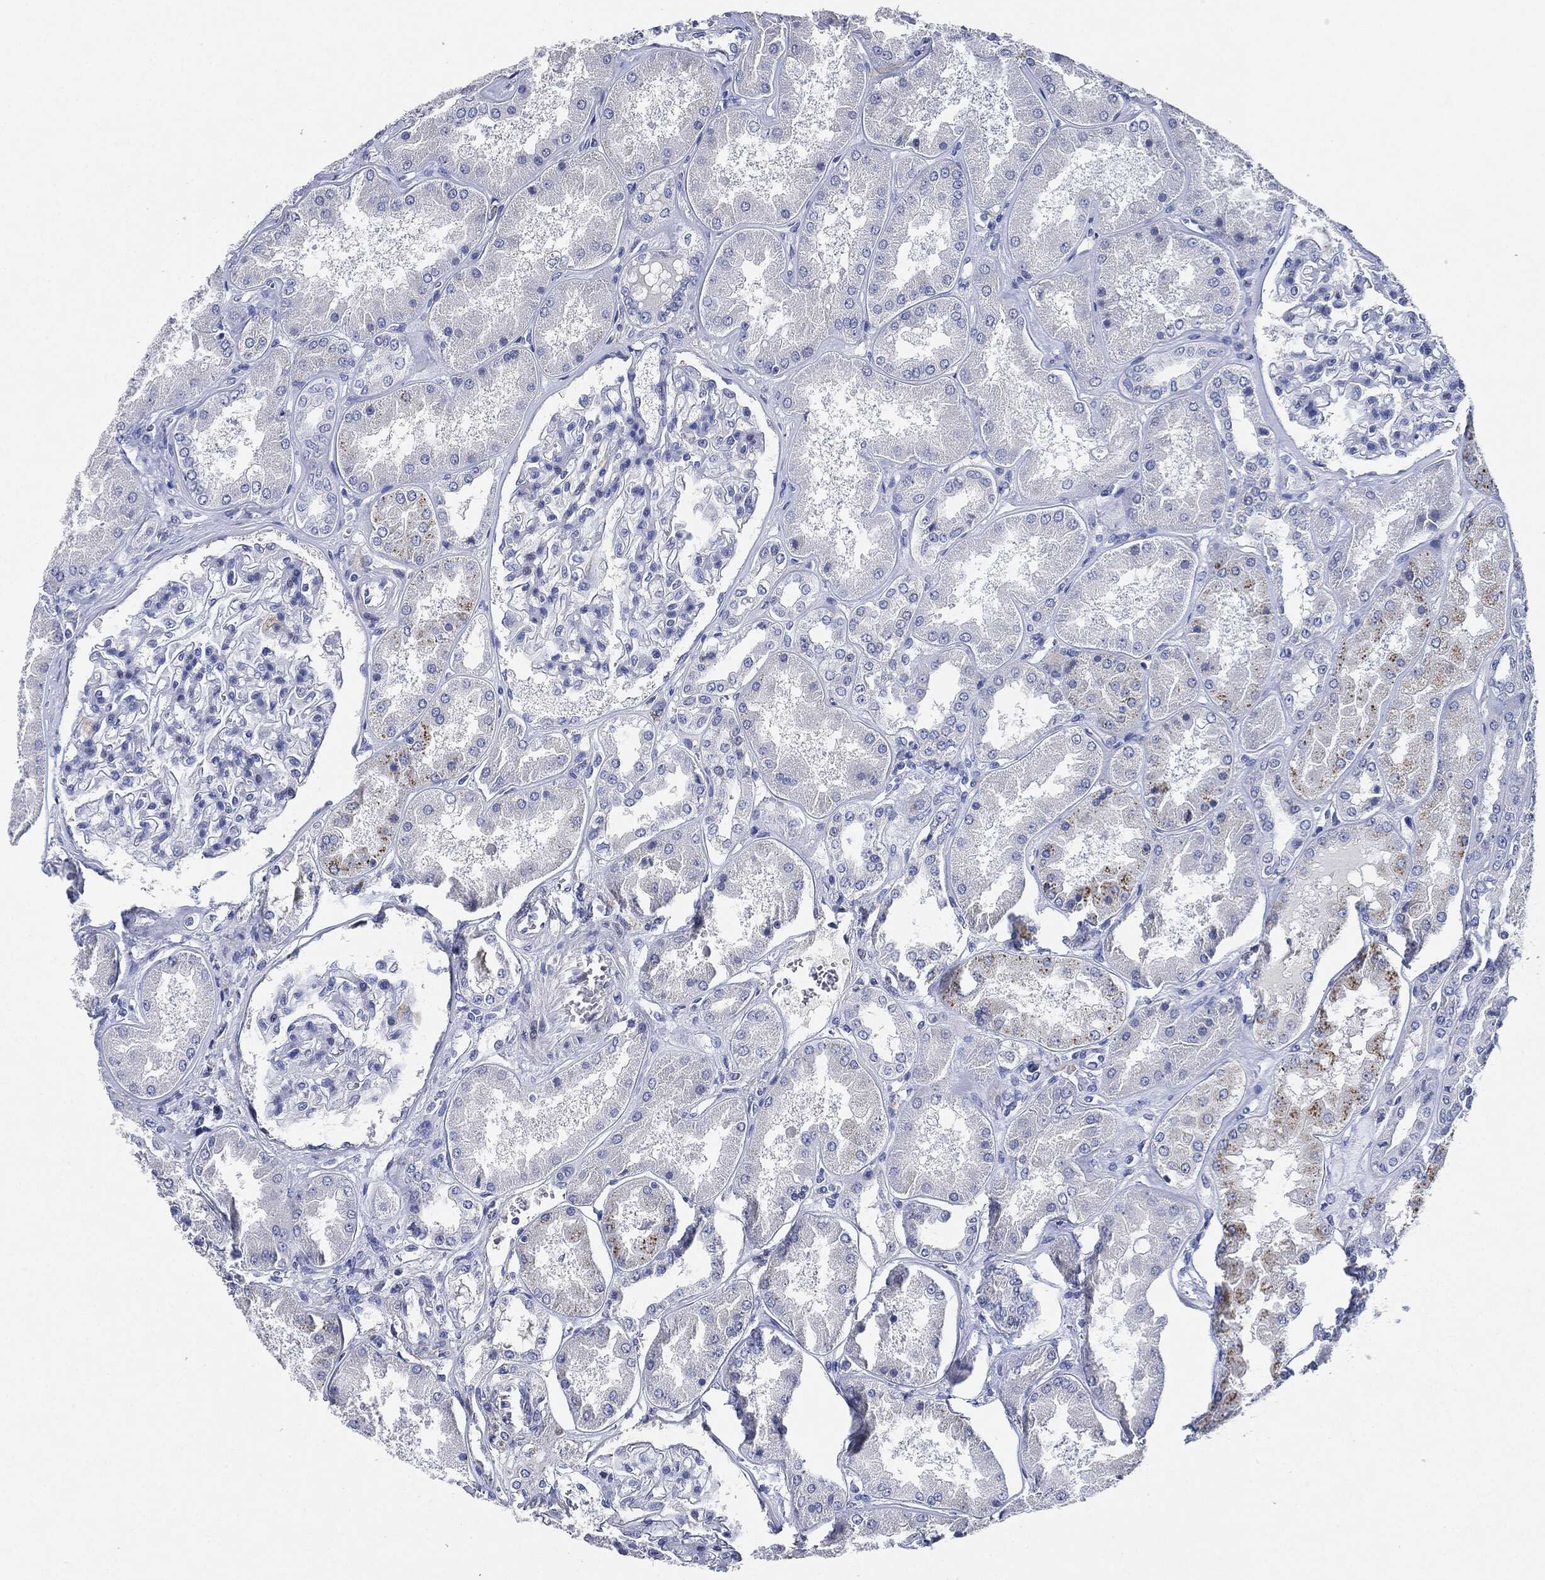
{"staining": {"intensity": "negative", "quantity": "none", "location": "none"}, "tissue": "kidney", "cell_type": "Cells in glomeruli", "image_type": "normal", "snomed": [{"axis": "morphology", "description": "Normal tissue, NOS"}, {"axis": "topography", "description": "Kidney"}], "caption": "An image of kidney stained for a protein shows no brown staining in cells in glomeruli. (Stains: DAB immunohistochemistry (IHC) with hematoxylin counter stain, Microscopy: brightfield microscopy at high magnification).", "gene": "NTRK1", "patient": {"sex": "female", "age": 56}}